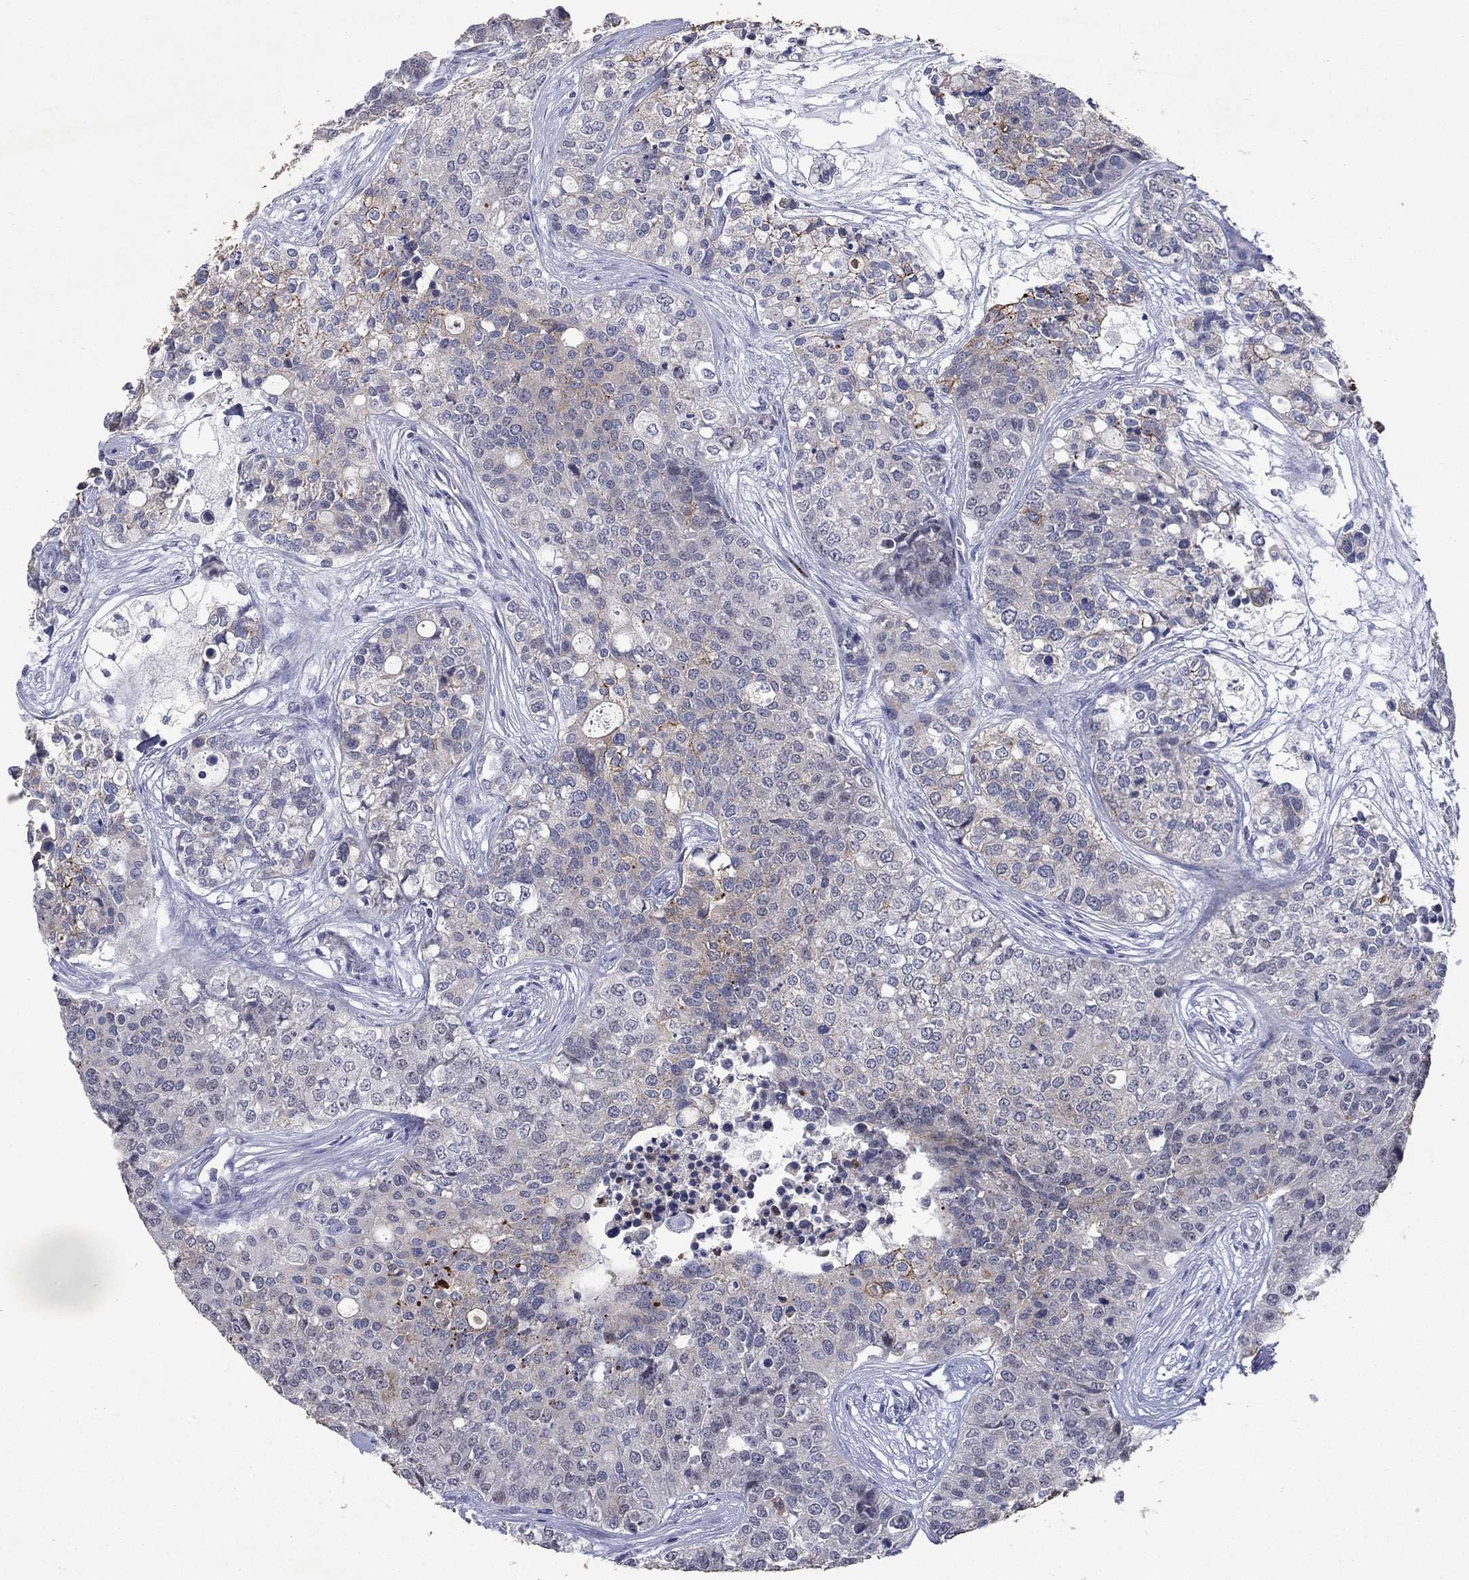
{"staining": {"intensity": "moderate", "quantity": "<25%", "location": "cytoplasmic/membranous"}, "tissue": "carcinoid", "cell_type": "Tumor cells", "image_type": "cancer", "snomed": [{"axis": "morphology", "description": "Carcinoid, malignant, NOS"}, {"axis": "topography", "description": "Colon"}], "caption": "This is a histology image of immunohistochemistry staining of malignant carcinoid, which shows moderate staining in the cytoplasmic/membranous of tumor cells.", "gene": "SDC1", "patient": {"sex": "male", "age": 81}}